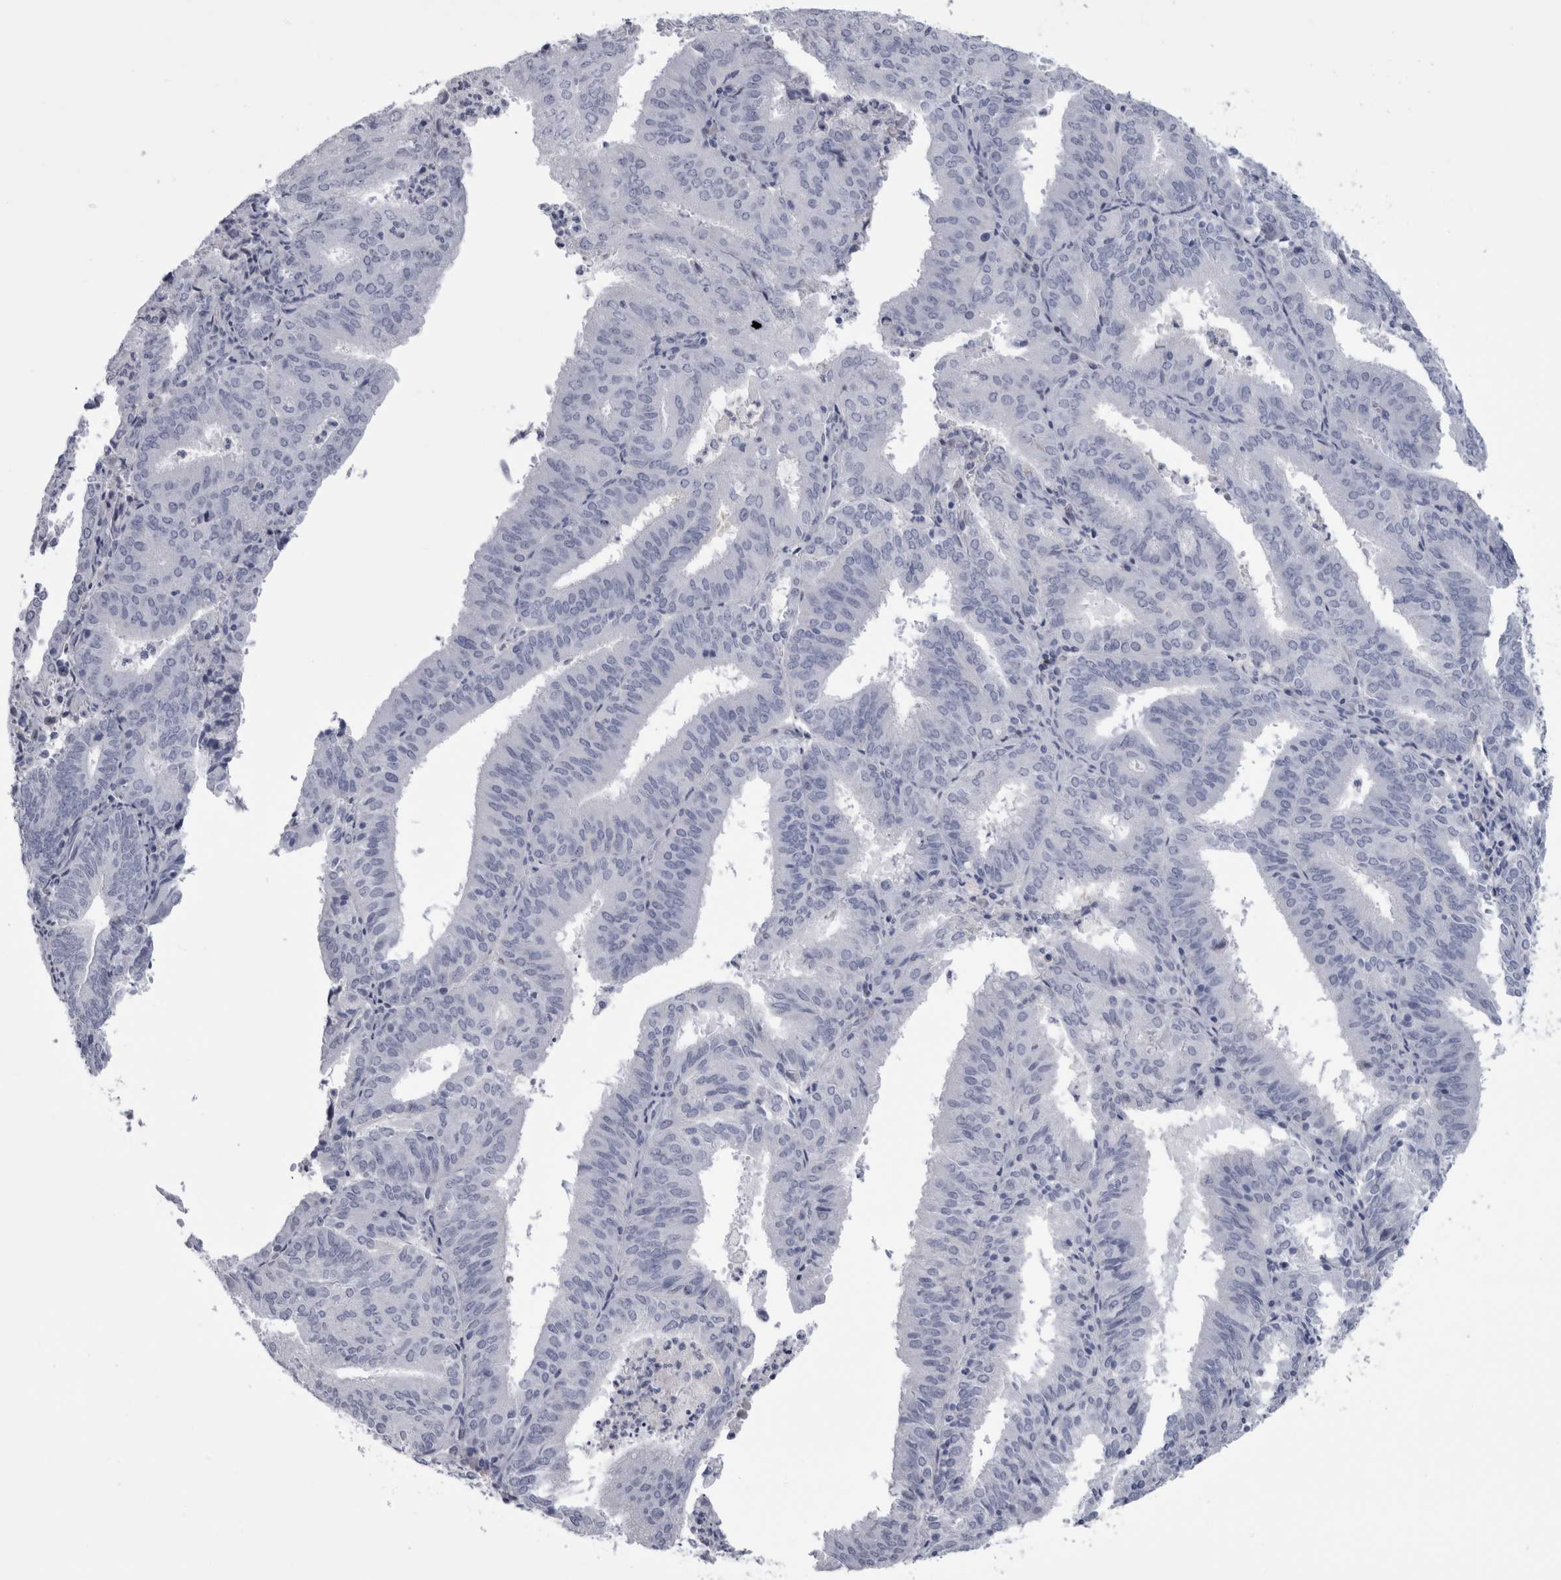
{"staining": {"intensity": "negative", "quantity": "none", "location": "none"}, "tissue": "endometrial cancer", "cell_type": "Tumor cells", "image_type": "cancer", "snomed": [{"axis": "morphology", "description": "Adenocarcinoma, NOS"}, {"axis": "topography", "description": "Uterus"}], "caption": "An image of human endometrial adenocarcinoma is negative for staining in tumor cells.", "gene": "PAX5", "patient": {"sex": "female", "age": 60}}